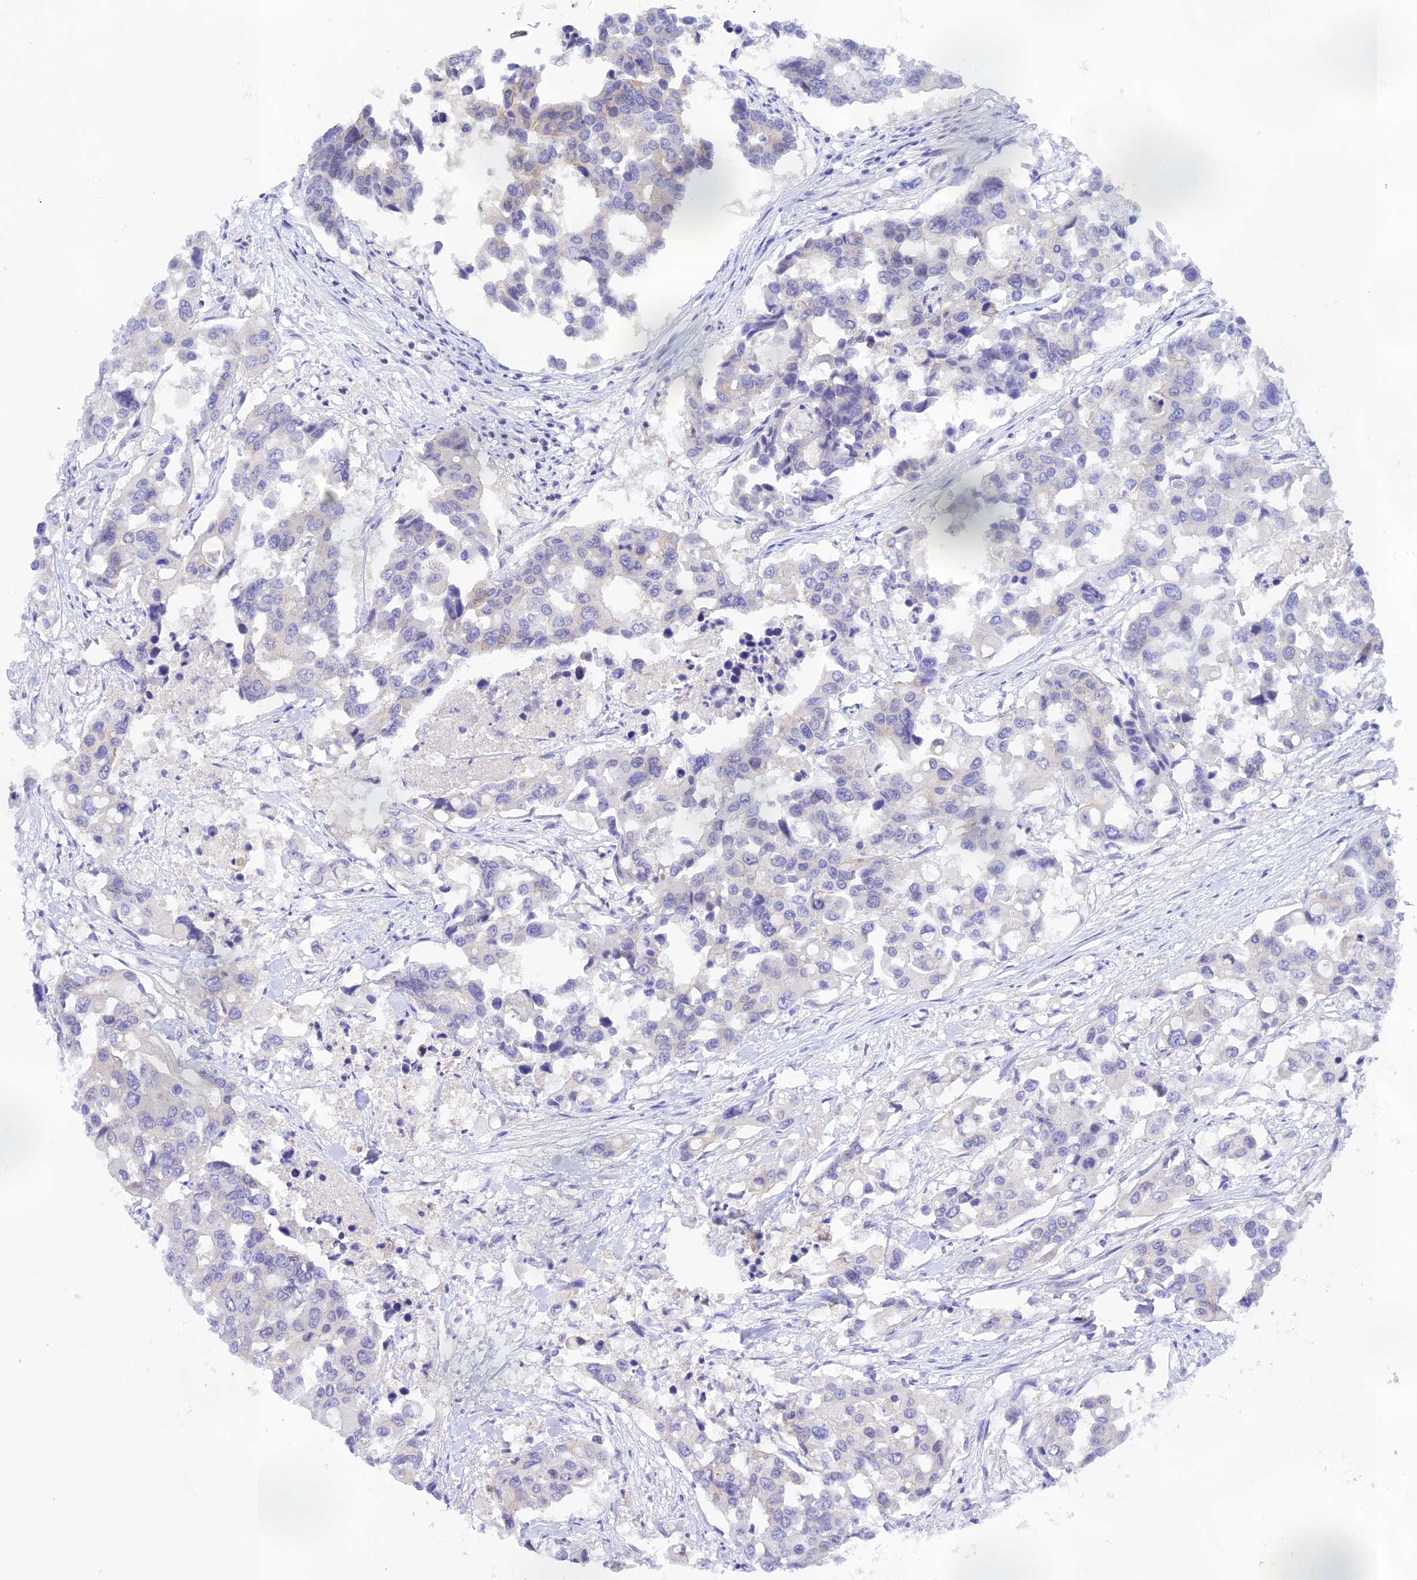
{"staining": {"intensity": "negative", "quantity": "none", "location": "none"}, "tissue": "colorectal cancer", "cell_type": "Tumor cells", "image_type": "cancer", "snomed": [{"axis": "morphology", "description": "Adenocarcinoma, NOS"}, {"axis": "topography", "description": "Colon"}], "caption": "The immunohistochemistry (IHC) histopathology image has no significant expression in tumor cells of colorectal cancer (adenocarcinoma) tissue.", "gene": "THAP11", "patient": {"sex": "male", "age": 77}}